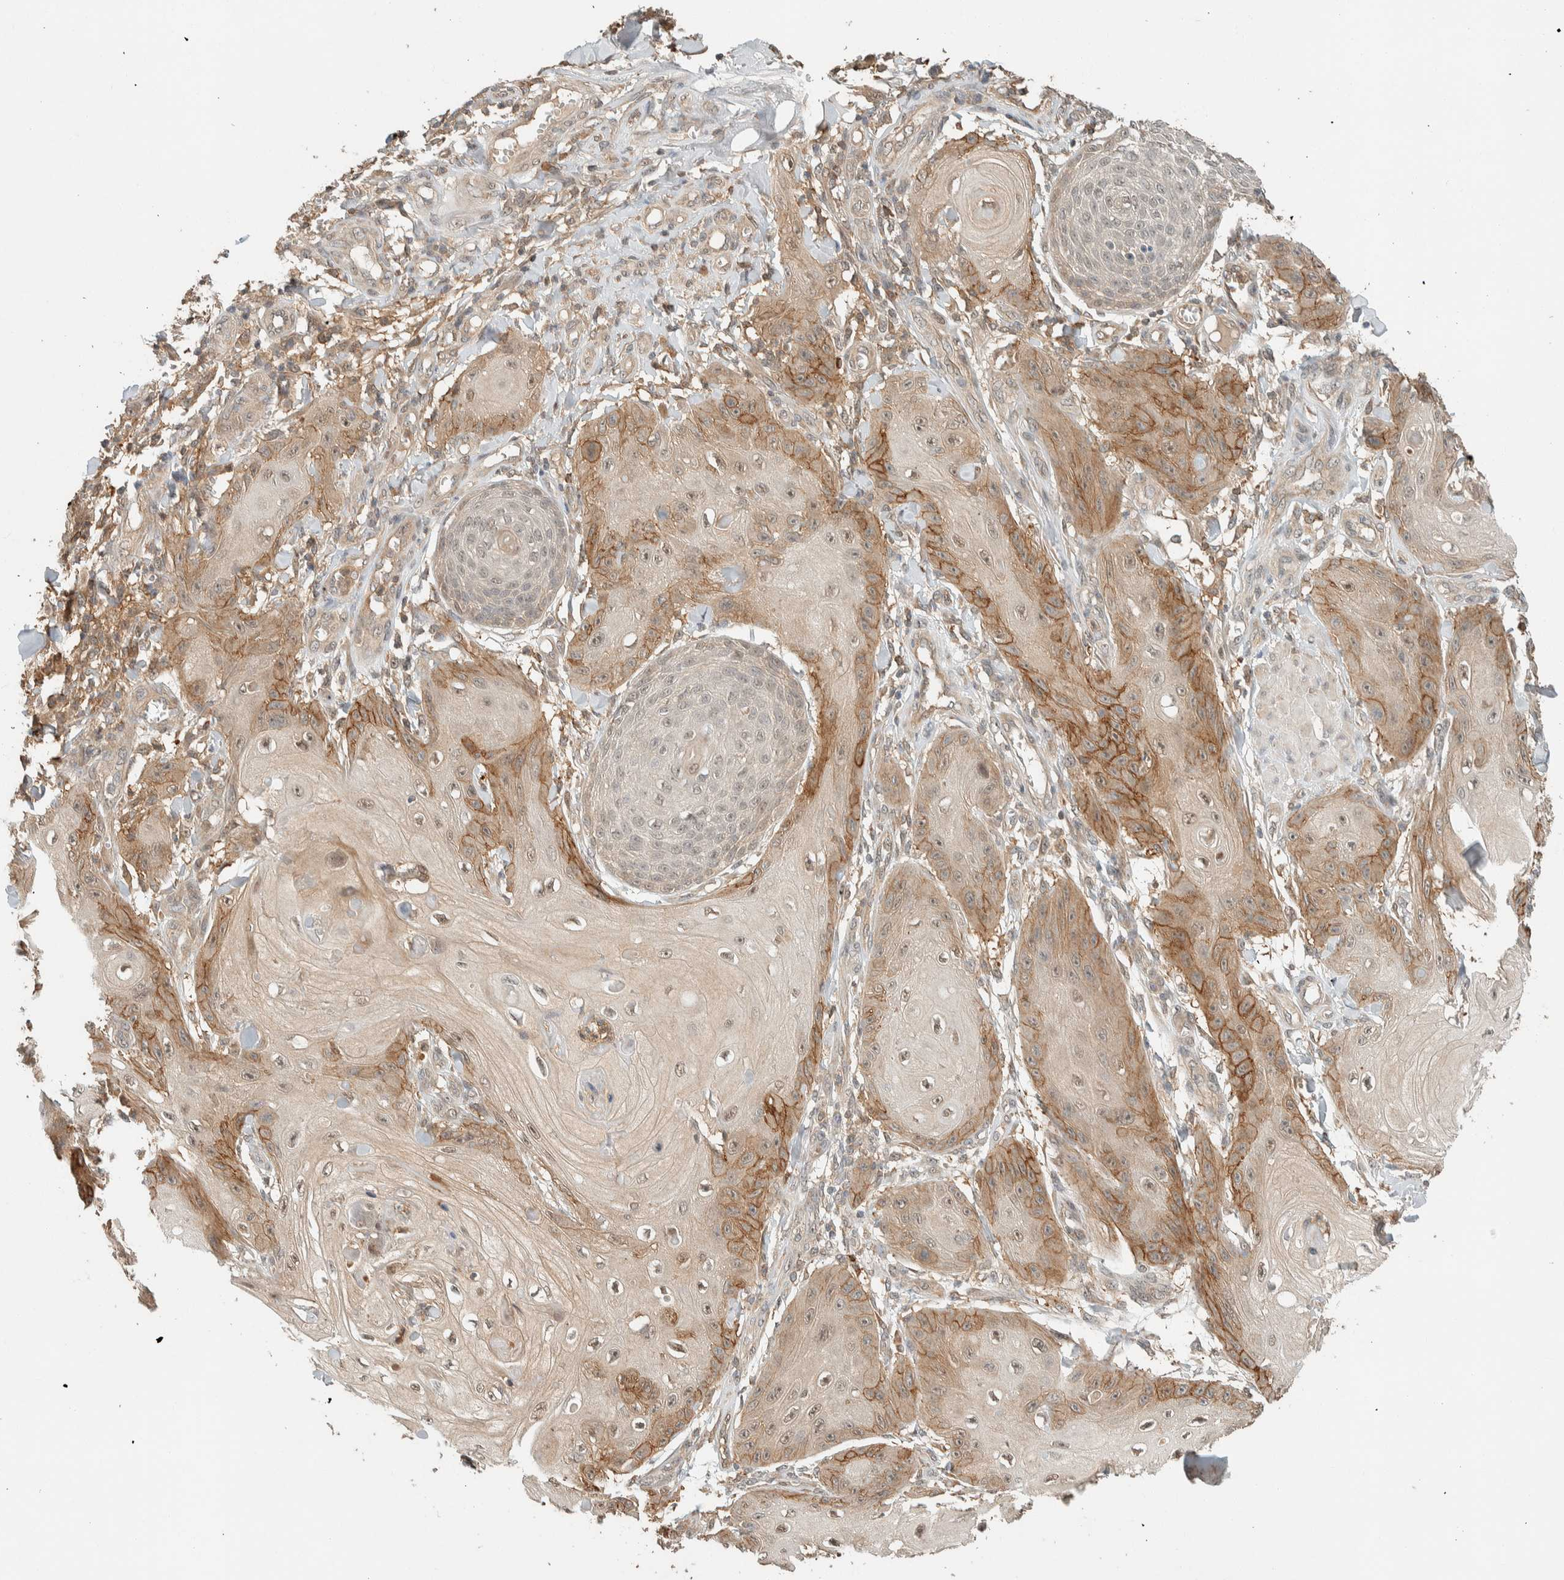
{"staining": {"intensity": "moderate", "quantity": "25%-75%", "location": "cytoplasmic/membranous,nuclear"}, "tissue": "skin cancer", "cell_type": "Tumor cells", "image_type": "cancer", "snomed": [{"axis": "morphology", "description": "Squamous cell carcinoma, NOS"}, {"axis": "topography", "description": "Skin"}], "caption": "Human skin cancer stained with a brown dye displays moderate cytoplasmic/membranous and nuclear positive expression in about 25%-75% of tumor cells.", "gene": "ZNF567", "patient": {"sex": "male", "age": 74}}